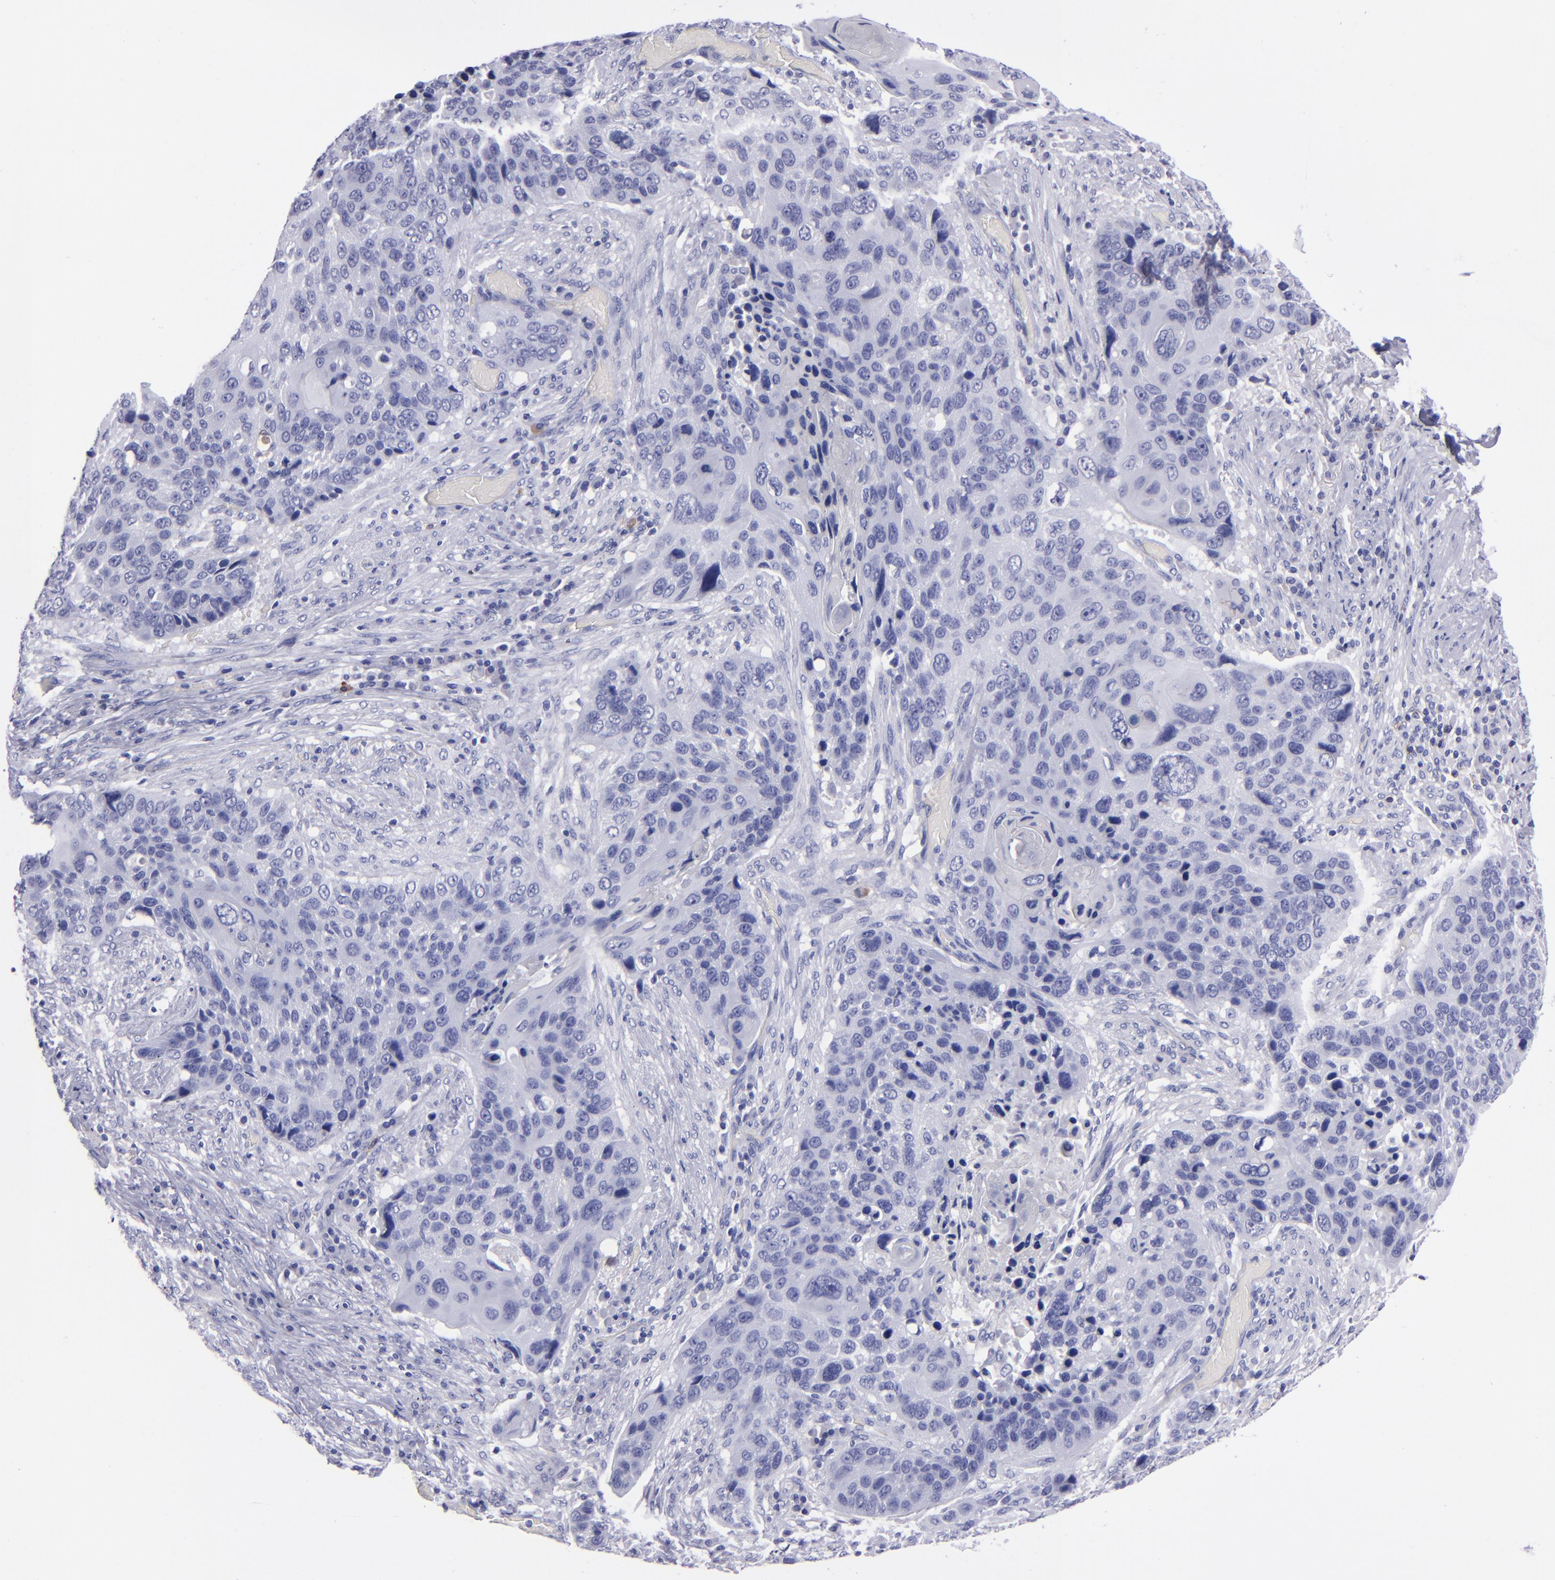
{"staining": {"intensity": "negative", "quantity": "none", "location": "none"}, "tissue": "lung cancer", "cell_type": "Tumor cells", "image_type": "cancer", "snomed": [{"axis": "morphology", "description": "Squamous cell carcinoma, NOS"}, {"axis": "topography", "description": "Lung"}], "caption": "A micrograph of human squamous cell carcinoma (lung) is negative for staining in tumor cells.", "gene": "CD37", "patient": {"sex": "male", "age": 68}}